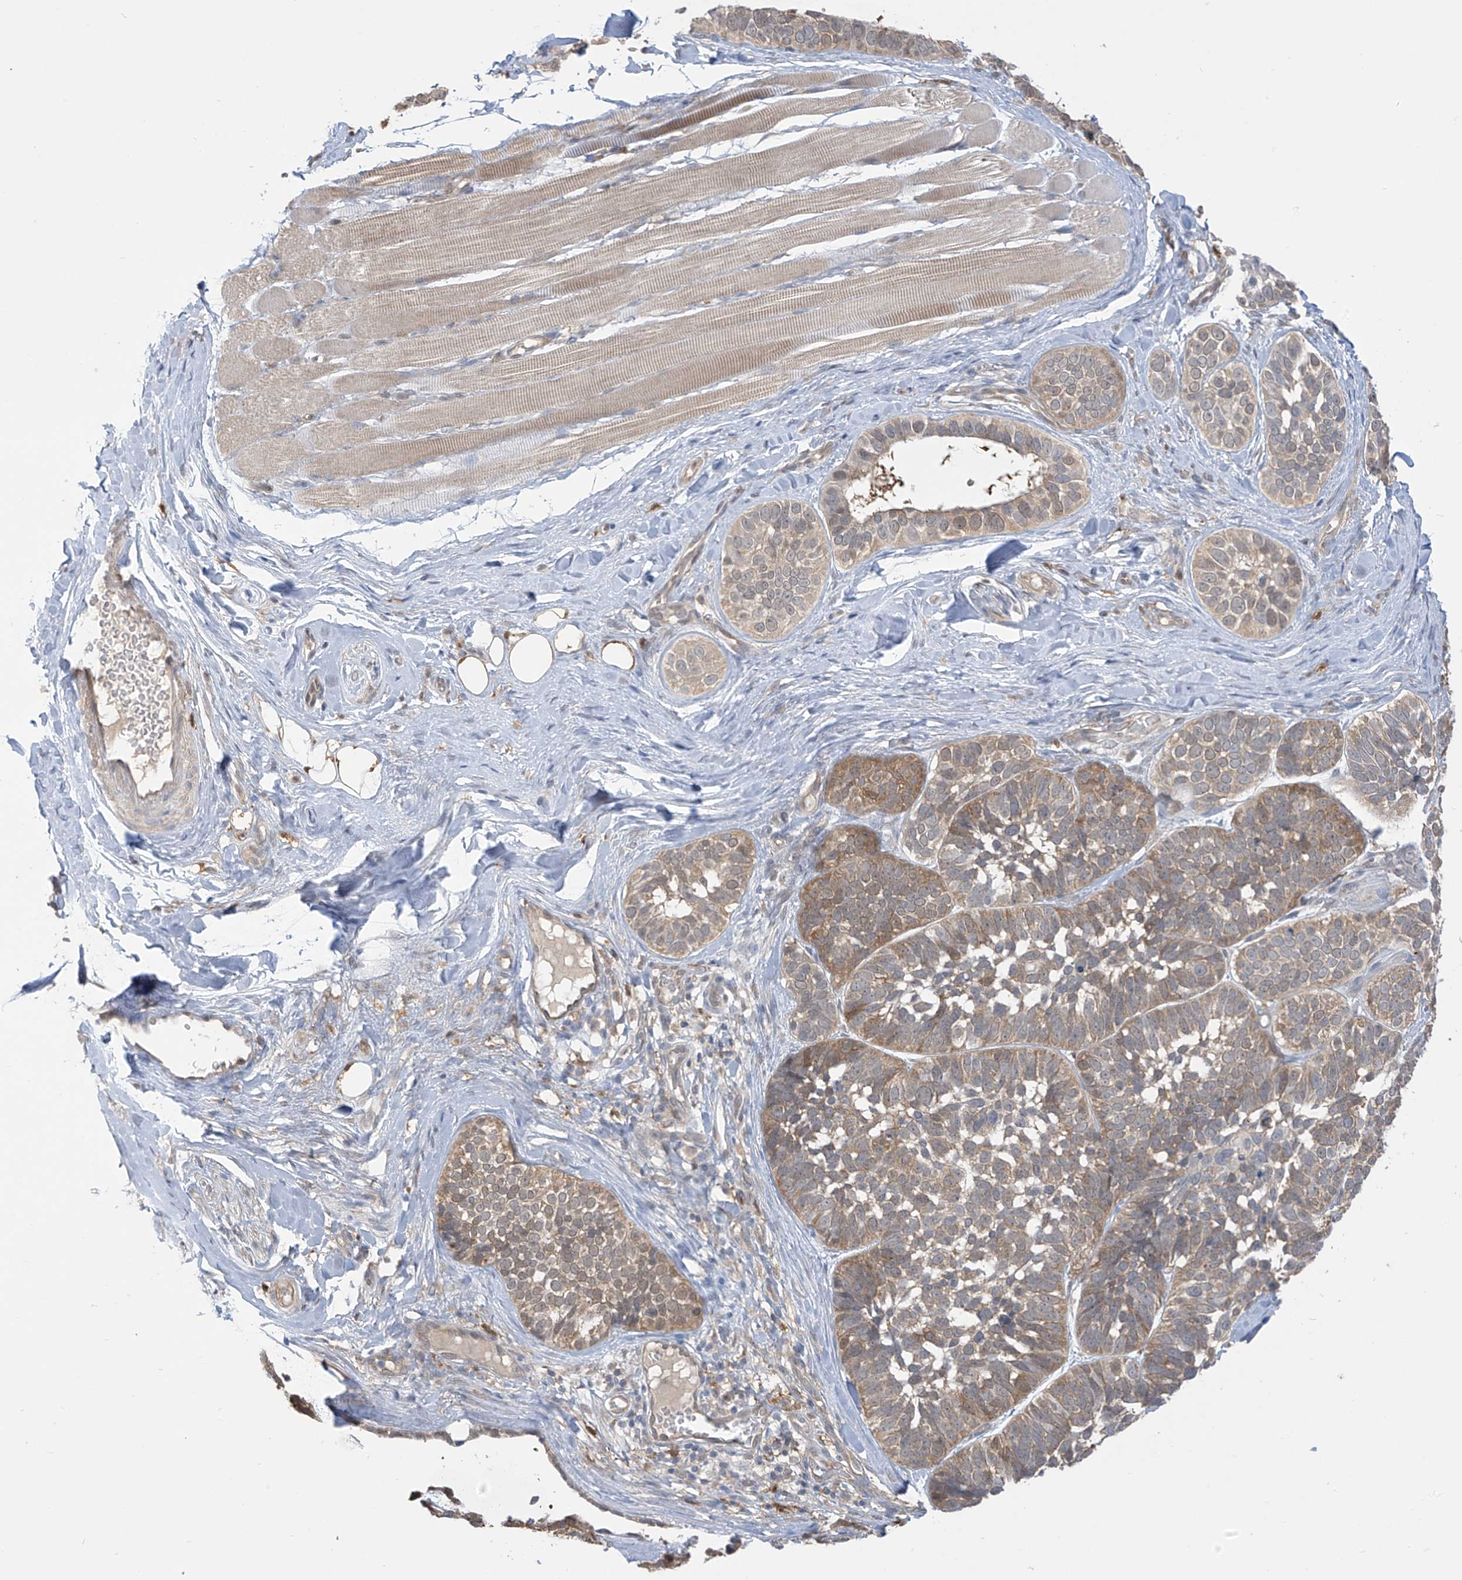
{"staining": {"intensity": "moderate", "quantity": "25%-75%", "location": "cytoplasmic/membranous"}, "tissue": "skin cancer", "cell_type": "Tumor cells", "image_type": "cancer", "snomed": [{"axis": "morphology", "description": "Basal cell carcinoma"}, {"axis": "topography", "description": "Skin"}], "caption": "Protein staining of basal cell carcinoma (skin) tissue displays moderate cytoplasmic/membranous positivity in about 25%-75% of tumor cells.", "gene": "IDH1", "patient": {"sex": "male", "age": 62}}